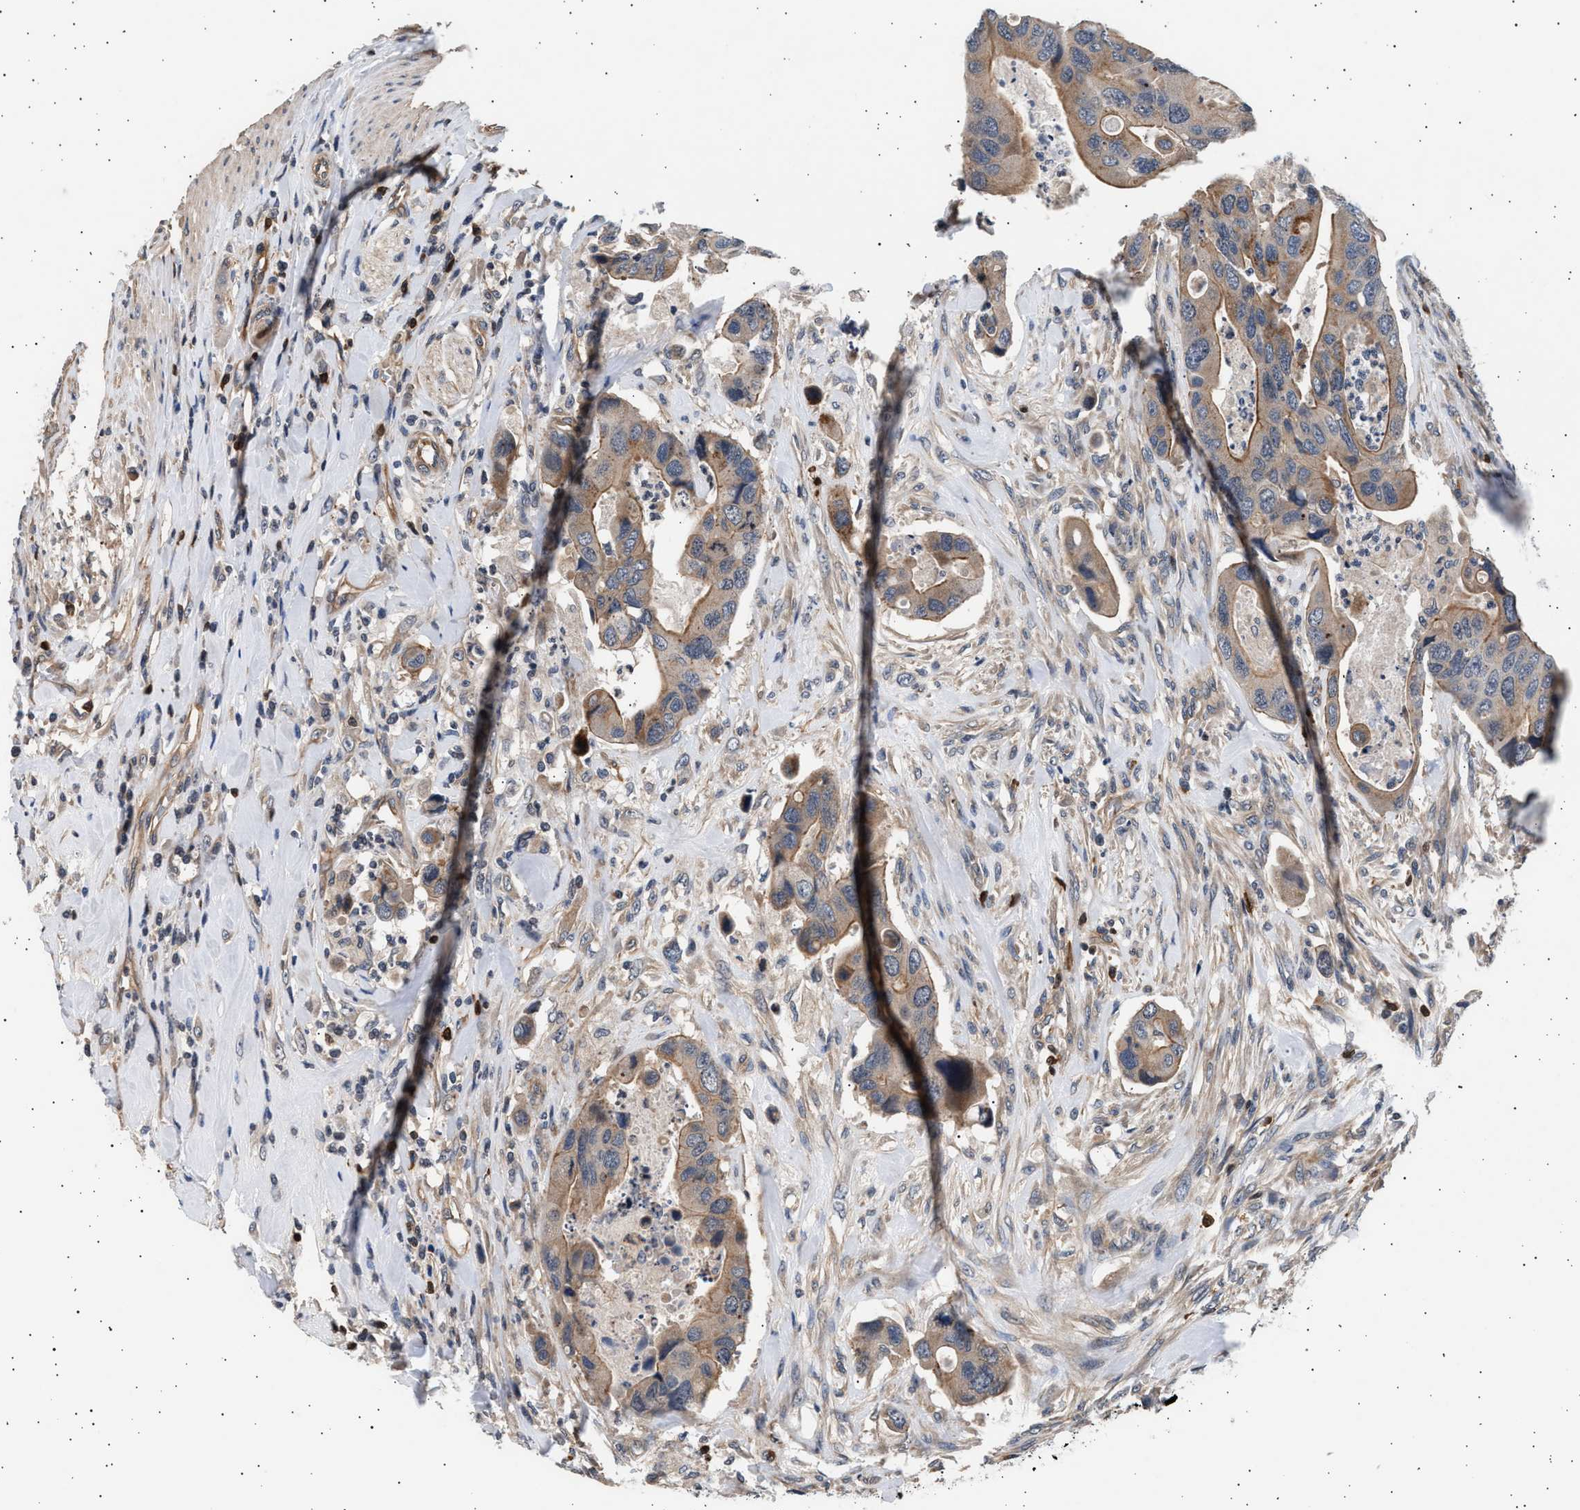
{"staining": {"intensity": "weak", "quantity": ">75%", "location": "cytoplasmic/membranous"}, "tissue": "colorectal cancer", "cell_type": "Tumor cells", "image_type": "cancer", "snomed": [{"axis": "morphology", "description": "Adenocarcinoma, NOS"}, {"axis": "topography", "description": "Rectum"}], "caption": "A high-resolution photomicrograph shows immunohistochemistry staining of adenocarcinoma (colorectal), which demonstrates weak cytoplasmic/membranous staining in approximately >75% of tumor cells.", "gene": "GRAP2", "patient": {"sex": "female", "age": 57}}